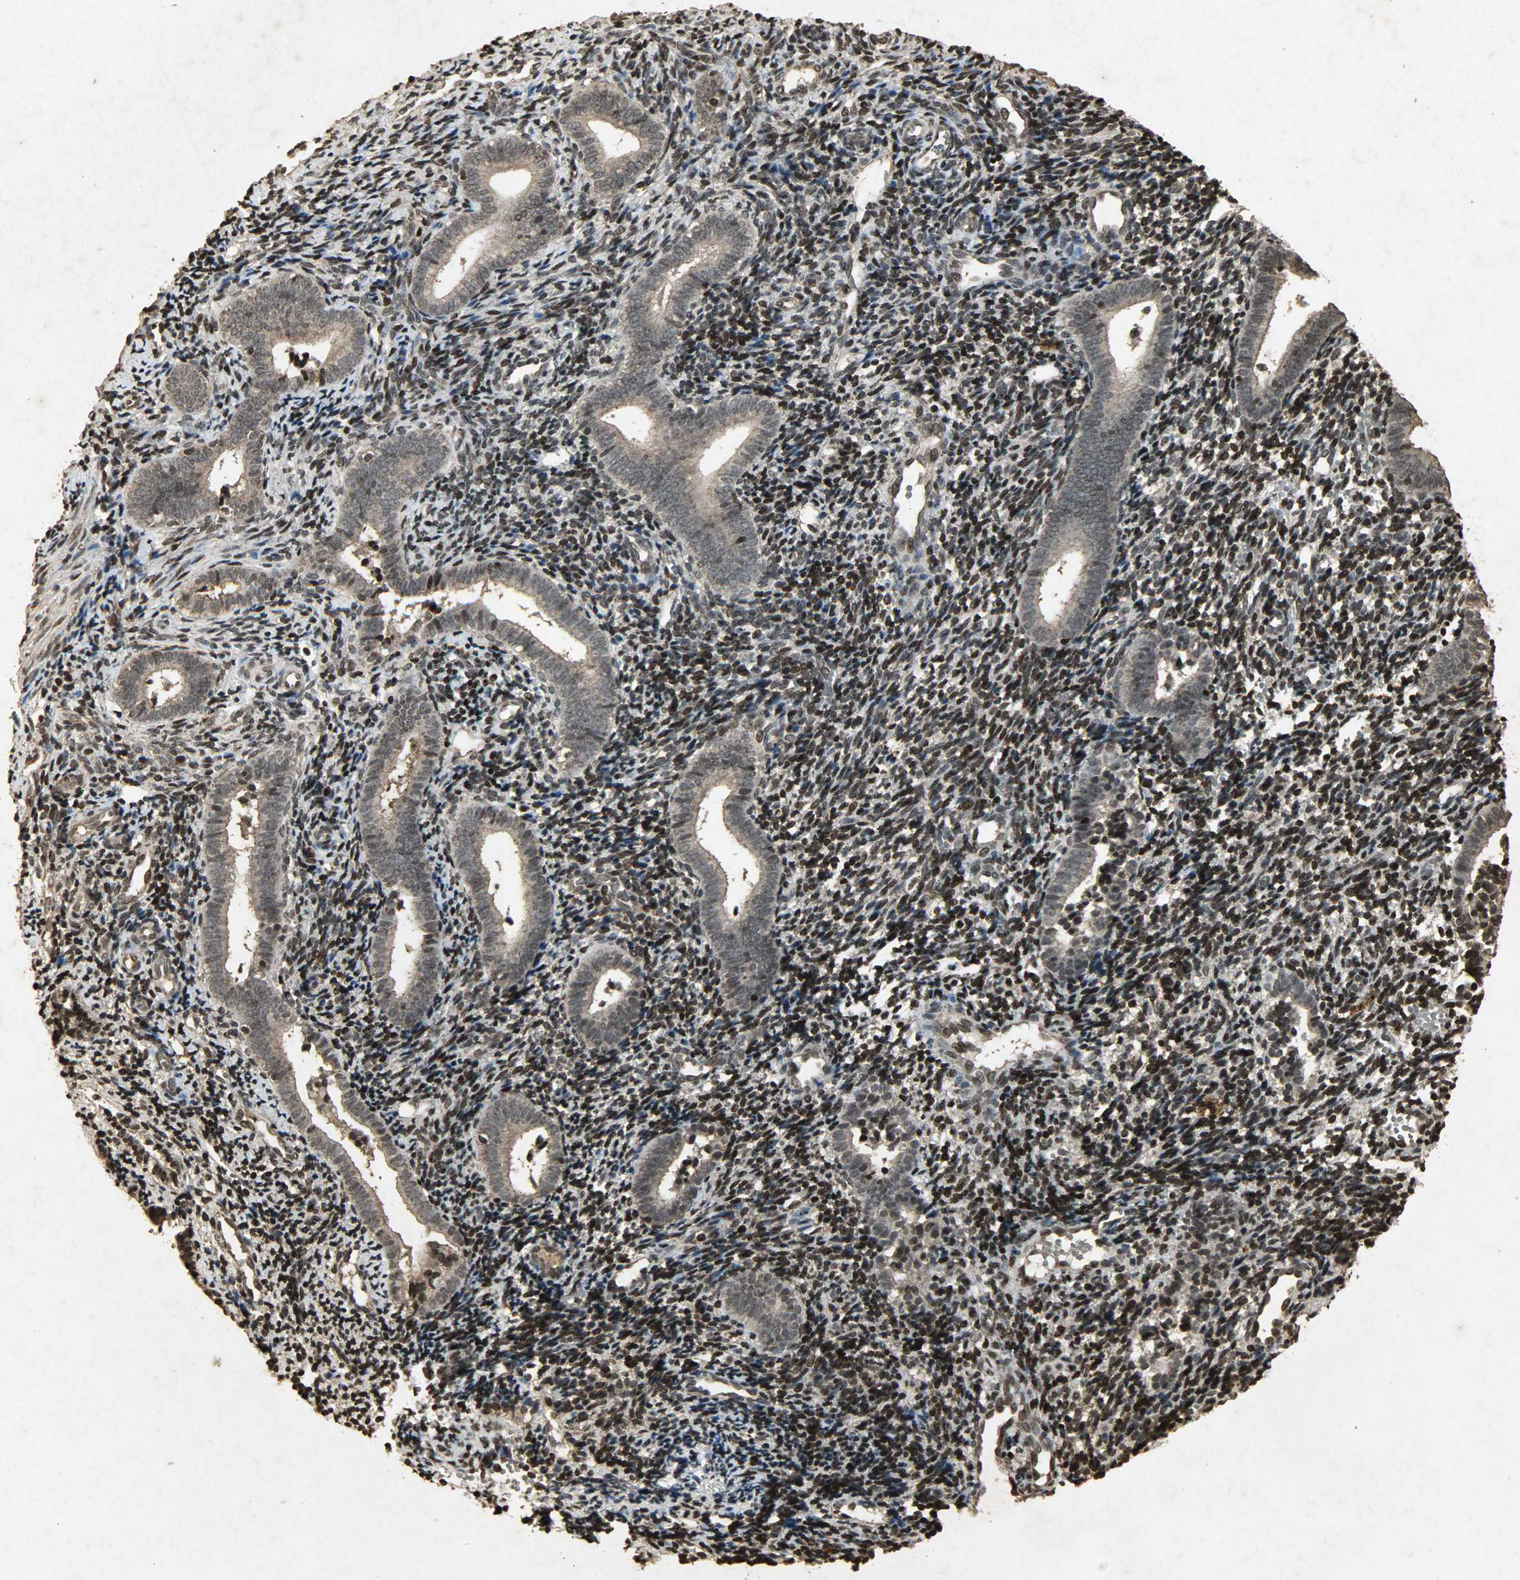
{"staining": {"intensity": "strong", "quantity": "25%-75%", "location": "nuclear"}, "tissue": "endometrium", "cell_type": "Cells in endometrial stroma", "image_type": "normal", "snomed": [{"axis": "morphology", "description": "Normal tissue, NOS"}, {"axis": "topography", "description": "Uterus"}, {"axis": "topography", "description": "Endometrium"}], "caption": "Protein staining of benign endometrium reveals strong nuclear positivity in approximately 25%-75% of cells in endometrial stroma.", "gene": "PPP3R1", "patient": {"sex": "female", "age": 33}}